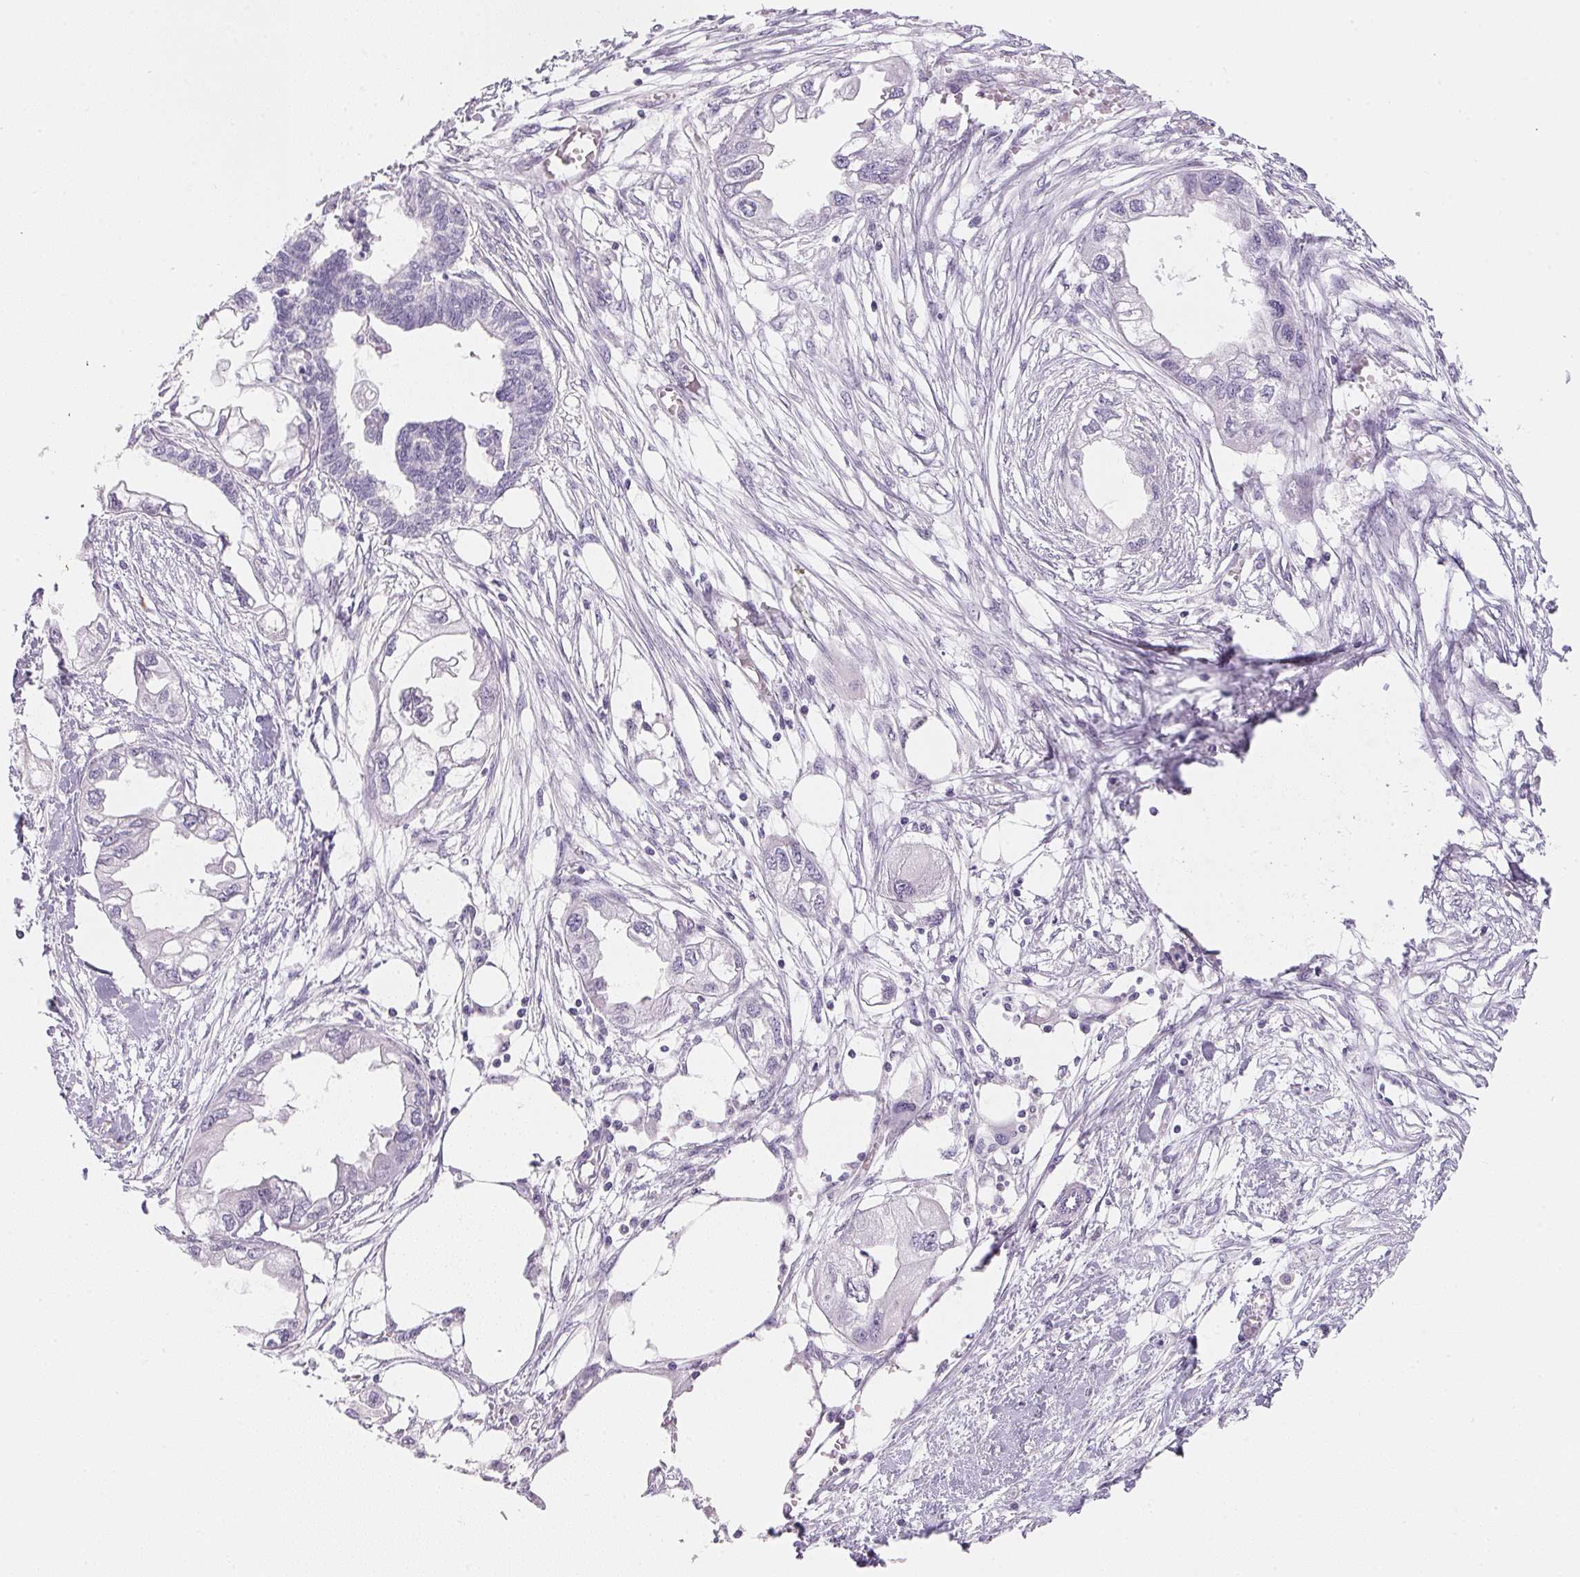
{"staining": {"intensity": "negative", "quantity": "none", "location": "none"}, "tissue": "endometrial cancer", "cell_type": "Tumor cells", "image_type": "cancer", "snomed": [{"axis": "morphology", "description": "Adenocarcinoma, NOS"}, {"axis": "morphology", "description": "Adenocarcinoma, metastatic, NOS"}, {"axis": "topography", "description": "Adipose tissue"}, {"axis": "topography", "description": "Endometrium"}], "caption": "A histopathology image of metastatic adenocarcinoma (endometrial) stained for a protein displays no brown staining in tumor cells.", "gene": "GIPC2", "patient": {"sex": "female", "age": 67}}